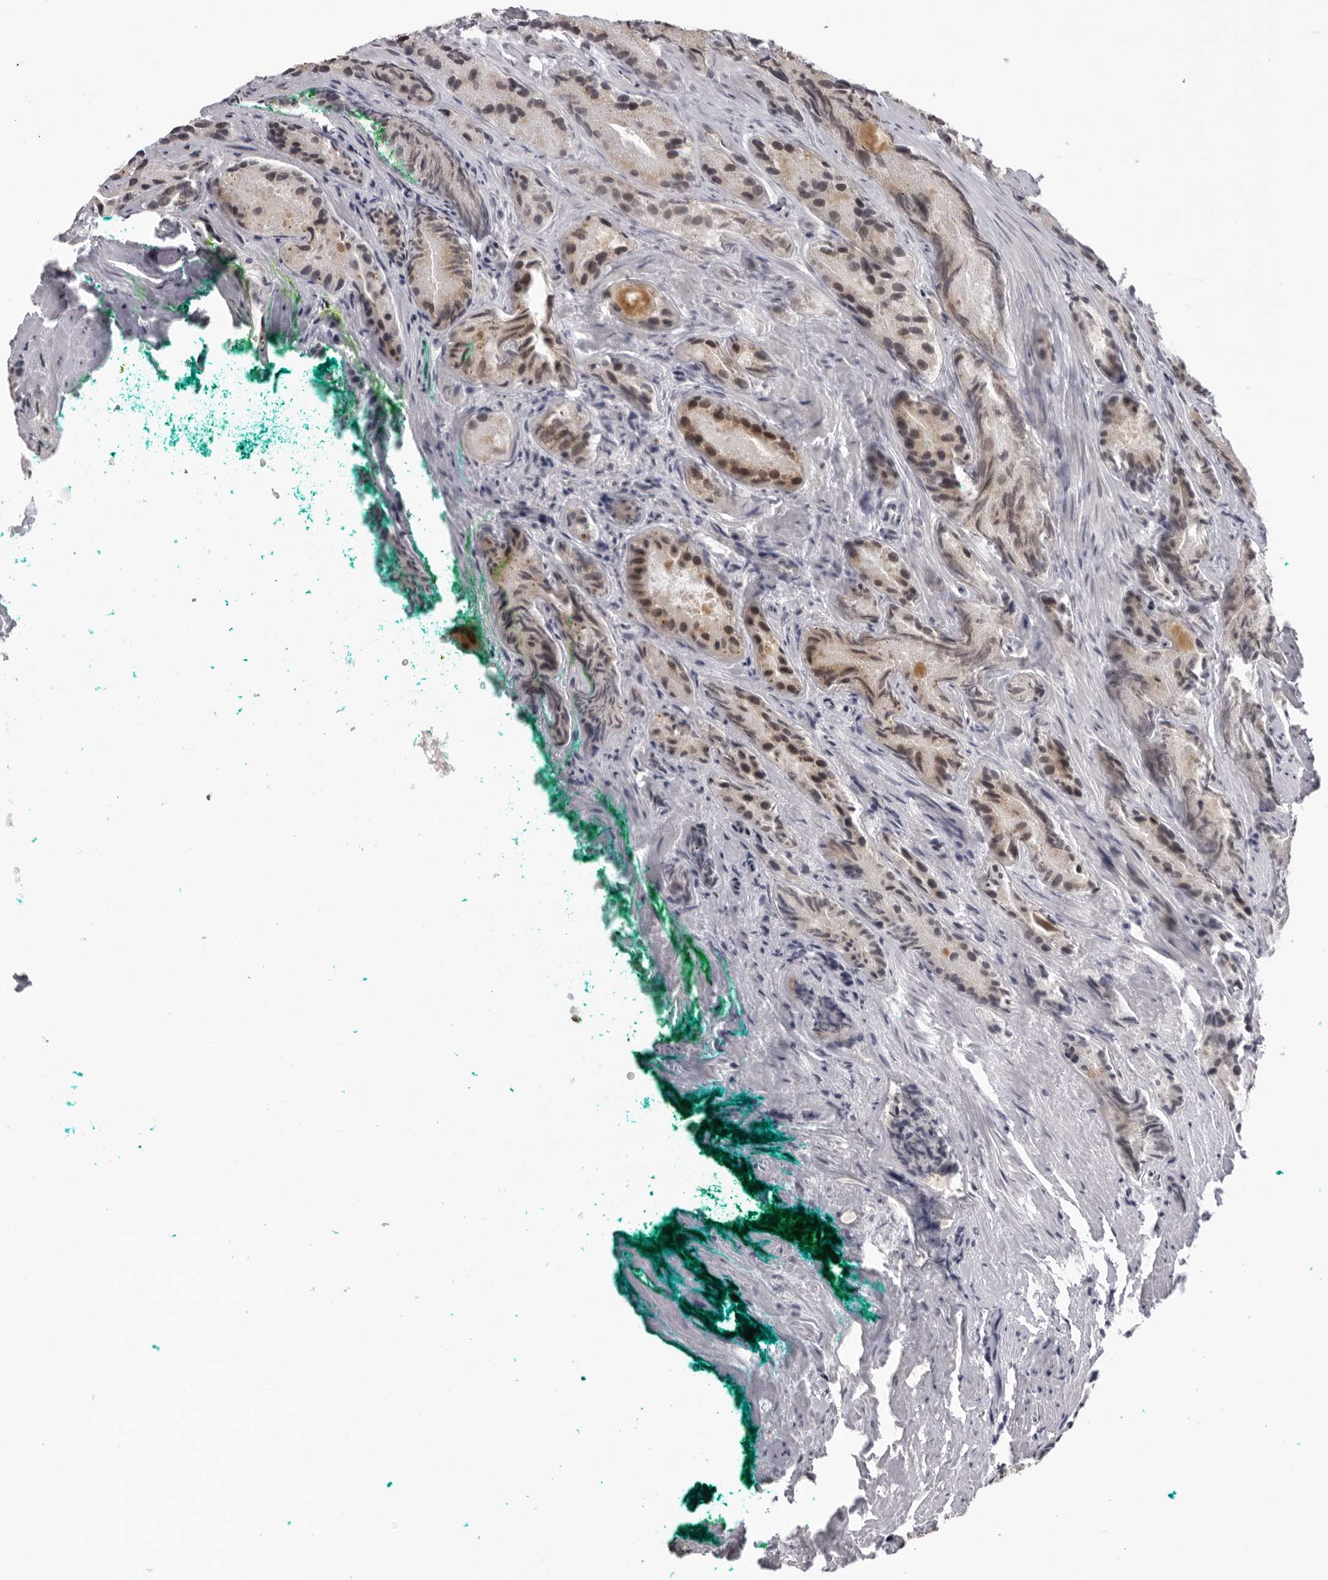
{"staining": {"intensity": "moderate", "quantity": ">75%", "location": "nuclear"}, "tissue": "prostate cancer", "cell_type": "Tumor cells", "image_type": "cancer", "snomed": [{"axis": "morphology", "description": "Adenocarcinoma, Low grade"}, {"axis": "topography", "description": "Prostate"}], "caption": "Protein positivity by IHC shows moderate nuclear expression in approximately >75% of tumor cells in prostate adenocarcinoma (low-grade).", "gene": "HEXIM2", "patient": {"sex": "male", "age": 62}}